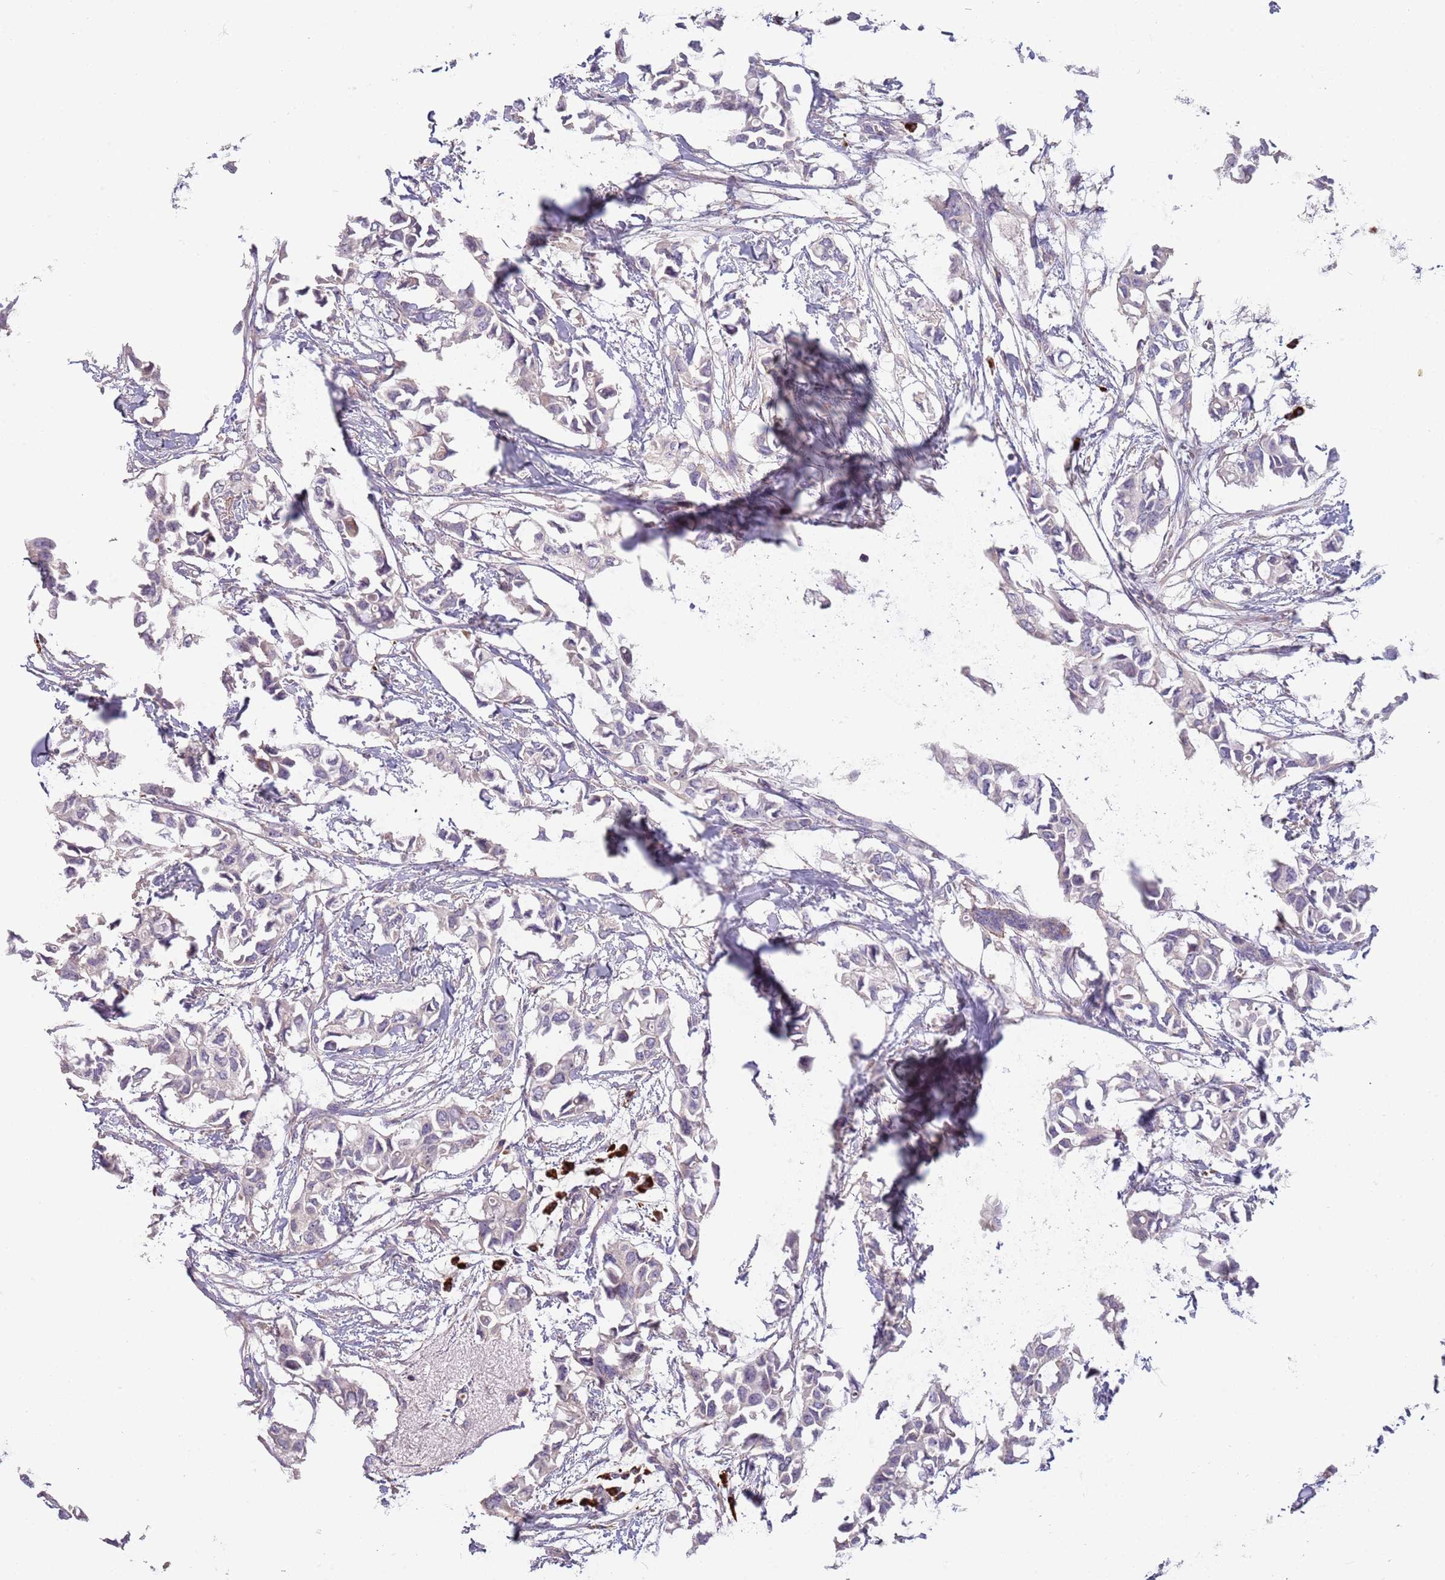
{"staining": {"intensity": "negative", "quantity": "none", "location": "none"}, "tissue": "breast cancer", "cell_type": "Tumor cells", "image_type": "cancer", "snomed": [{"axis": "morphology", "description": "Duct carcinoma"}, {"axis": "topography", "description": "Breast"}], "caption": "The immunohistochemistry (IHC) micrograph has no significant expression in tumor cells of infiltrating ductal carcinoma (breast) tissue.", "gene": "SUSD1", "patient": {"sex": "female", "age": 41}}